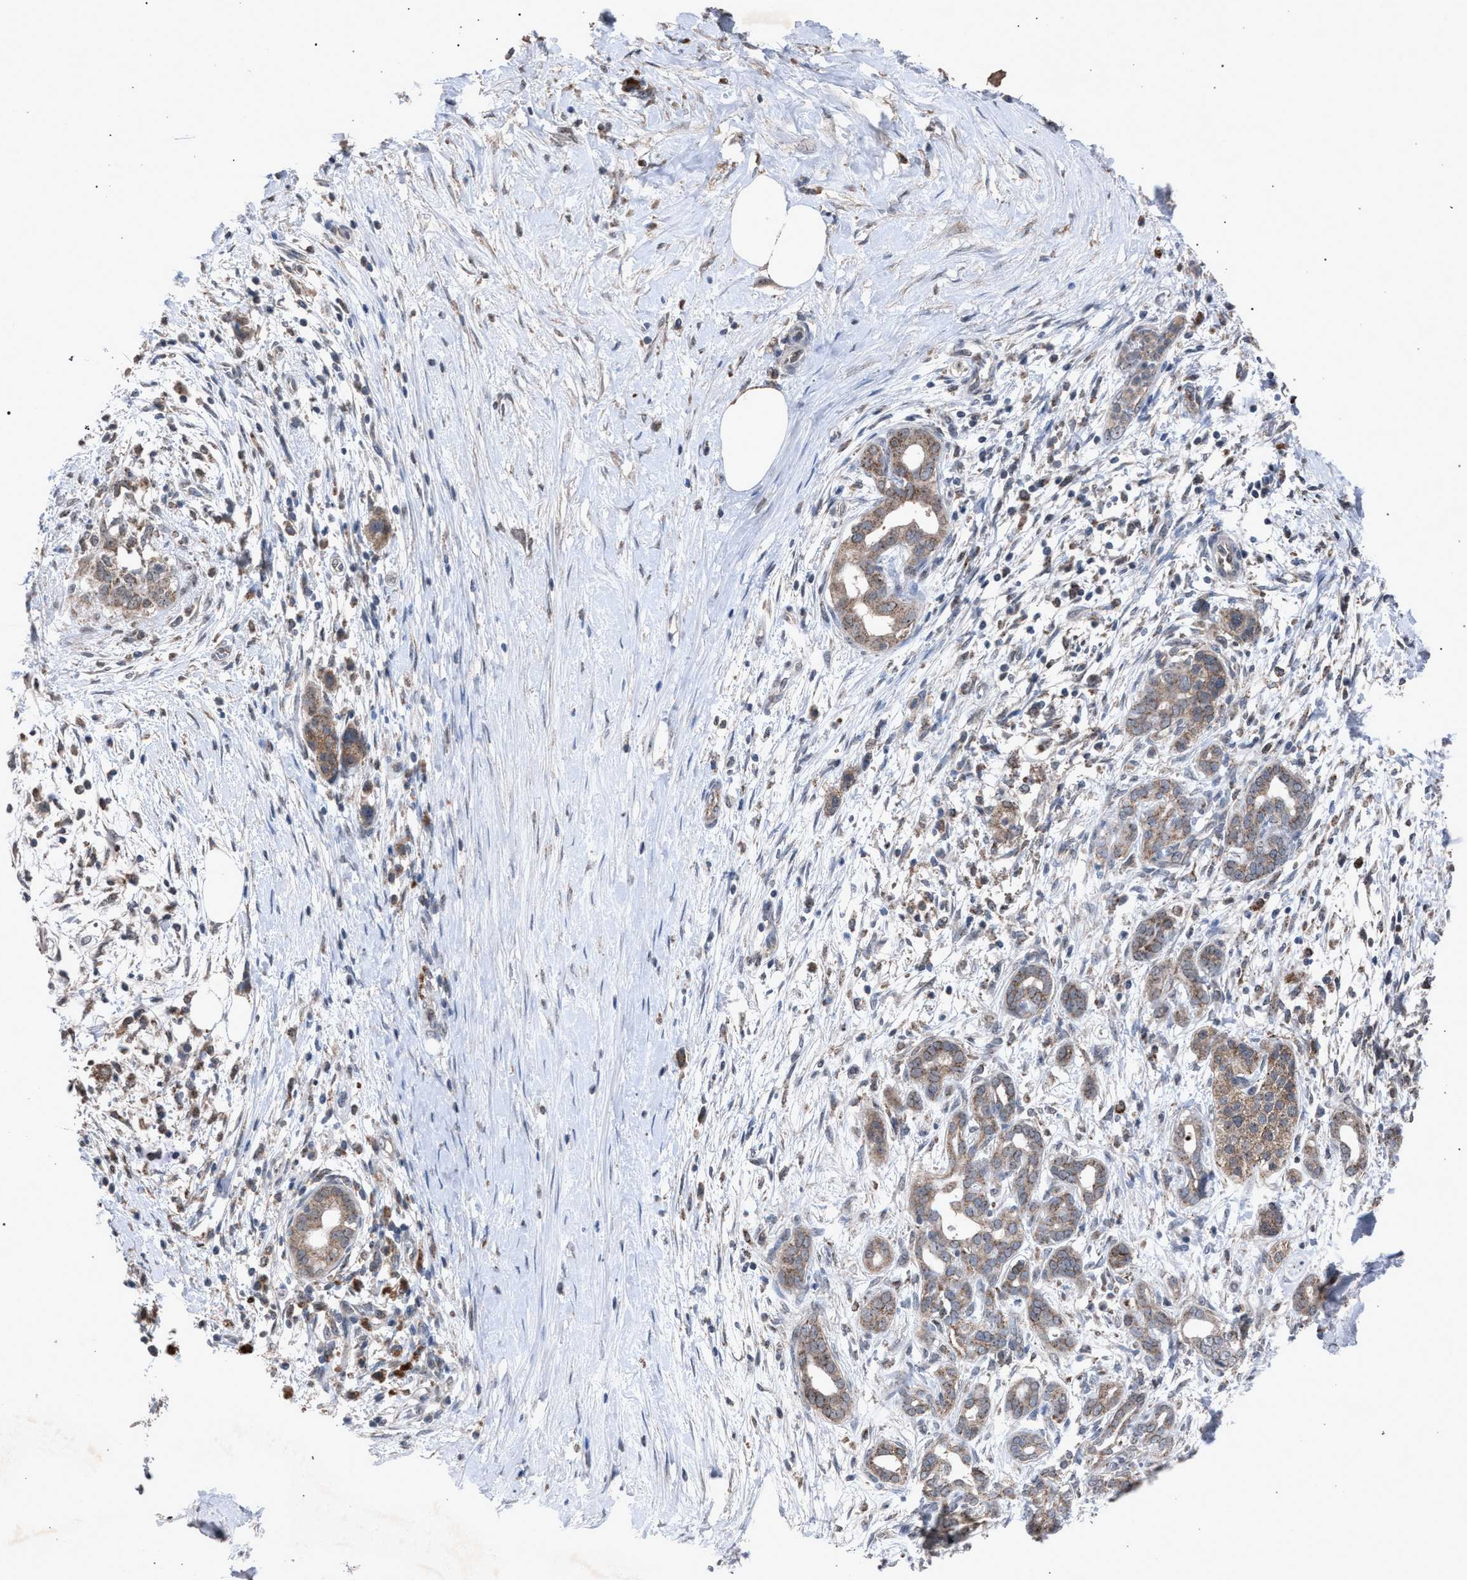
{"staining": {"intensity": "weak", "quantity": ">75%", "location": "cytoplasmic/membranous"}, "tissue": "pancreatic cancer", "cell_type": "Tumor cells", "image_type": "cancer", "snomed": [{"axis": "morphology", "description": "Adenocarcinoma, NOS"}, {"axis": "topography", "description": "Pancreas"}], "caption": "Human pancreatic cancer (adenocarcinoma) stained with a protein marker reveals weak staining in tumor cells.", "gene": "HSD17B4", "patient": {"sex": "male", "age": 58}}